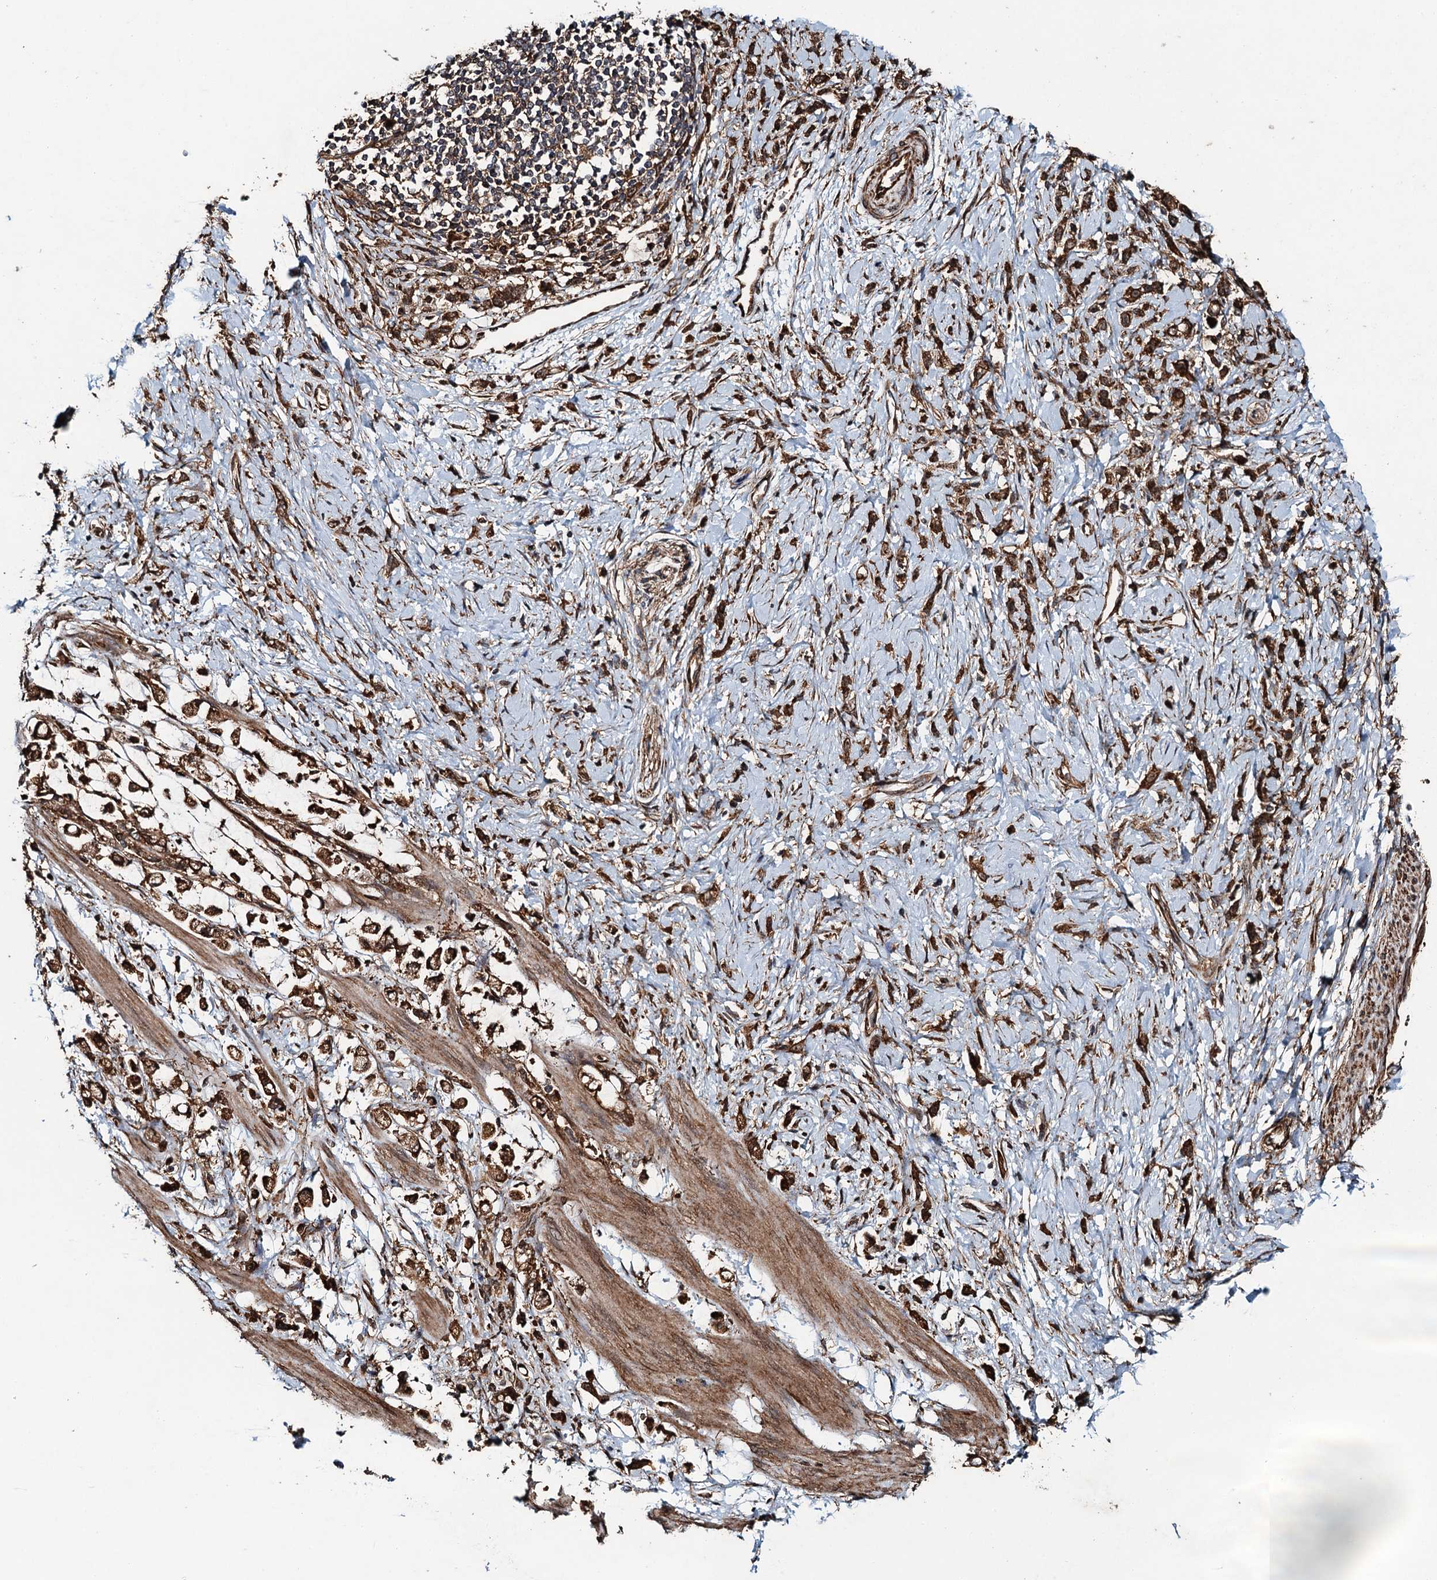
{"staining": {"intensity": "strong", "quantity": ">75%", "location": "cytoplasmic/membranous"}, "tissue": "stomach cancer", "cell_type": "Tumor cells", "image_type": "cancer", "snomed": [{"axis": "morphology", "description": "Adenocarcinoma, NOS"}, {"axis": "topography", "description": "Stomach"}], "caption": "The photomicrograph shows a brown stain indicating the presence of a protein in the cytoplasmic/membranous of tumor cells in stomach cancer.", "gene": "WHAMM", "patient": {"sex": "female", "age": 60}}